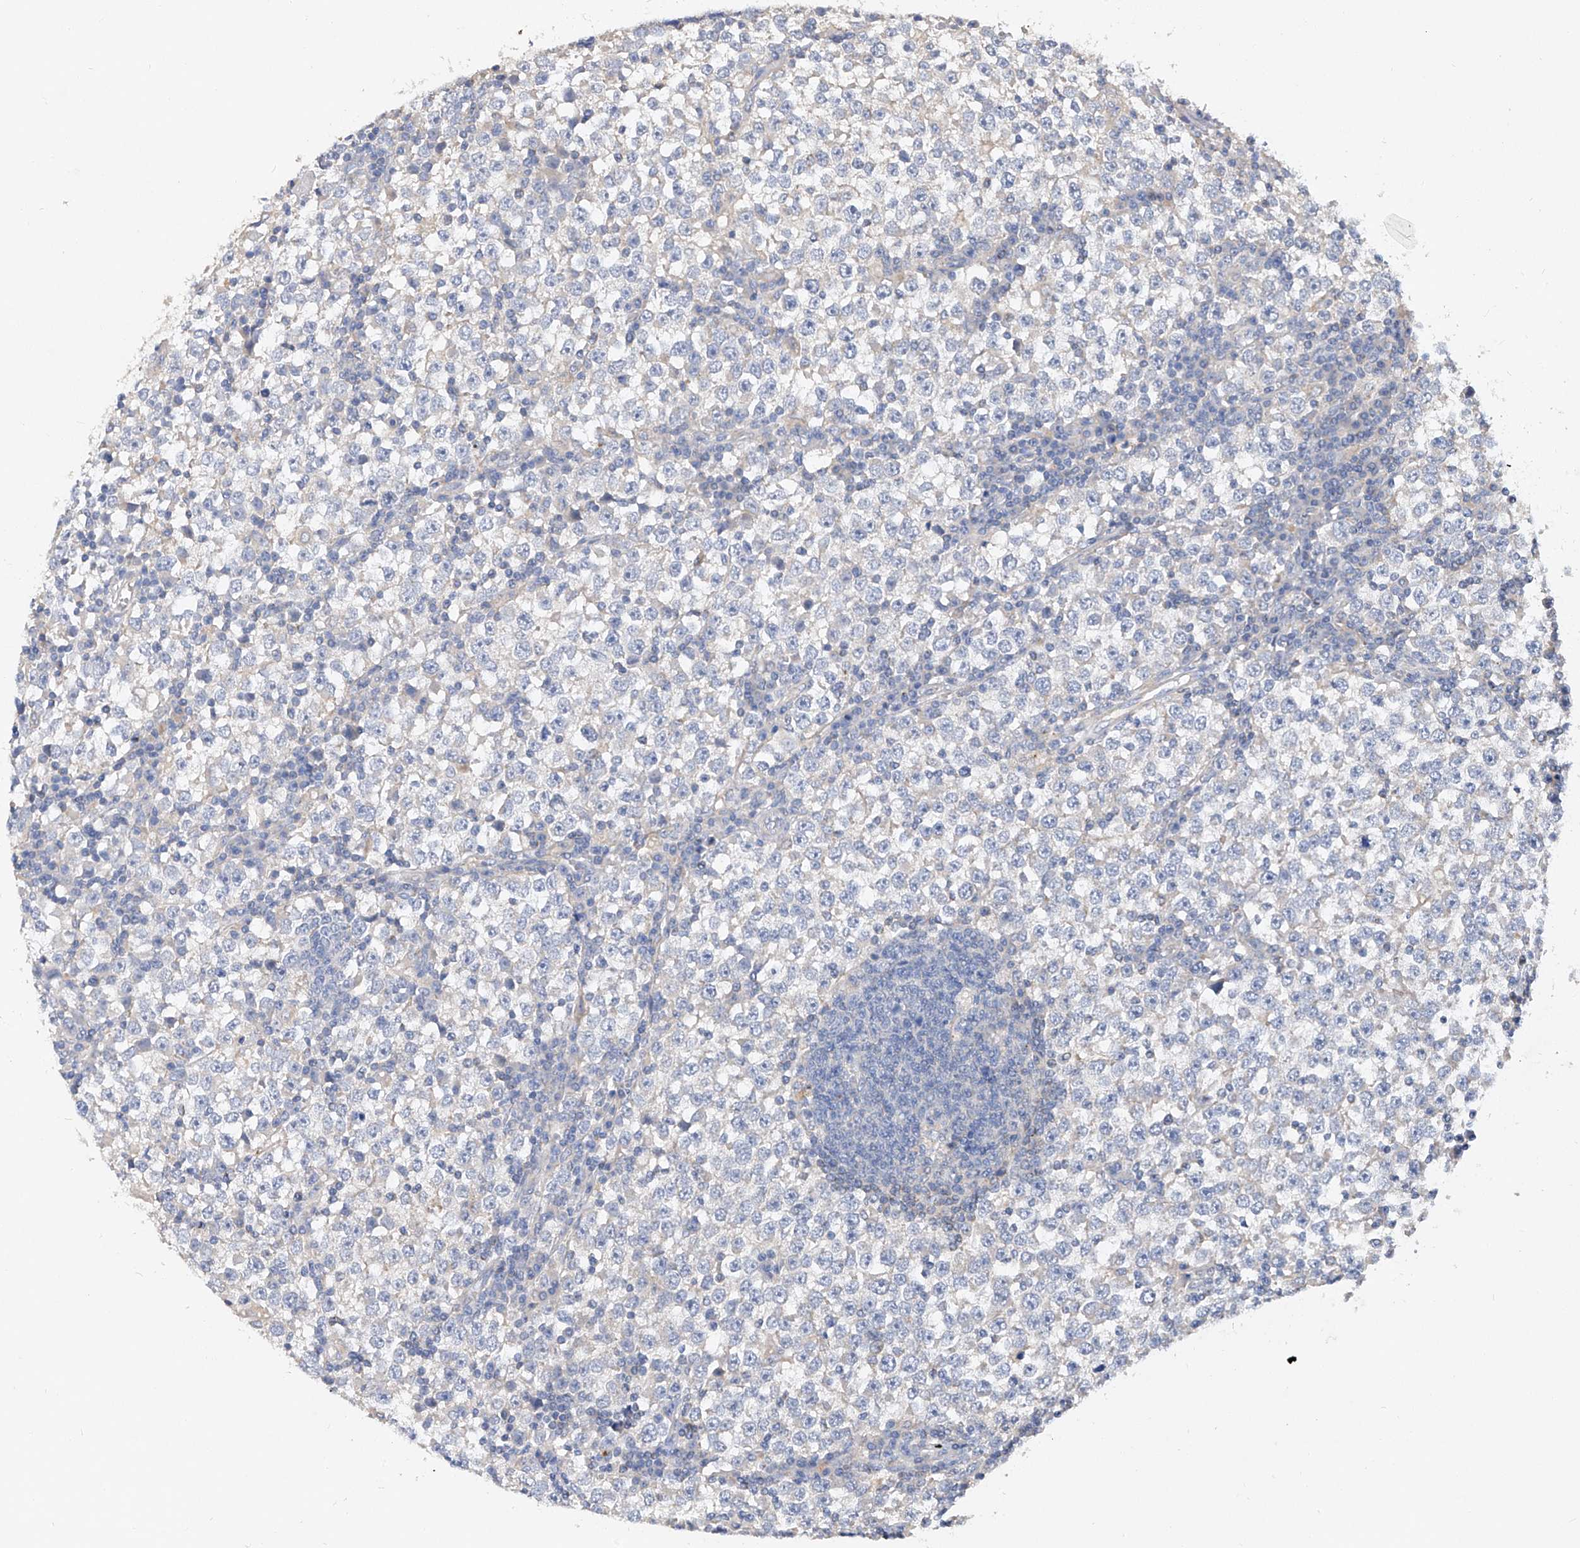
{"staining": {"intensity": "negative", "quantity": "none", "location": "none"}, "tissue": "testis cancer", "cell_type": "Tumor cells", "image_type": "cancer", "snomed": [{"axis": "morphology", "description": "Seminoma, NOS"}, {"axis": "topography", "description": "Testis"}], "caption": "Immunohistochemical staining of human testis cancer demonstrates no significant expression in tumor cells.", "gene": "AMD1", "patient": {"sex": "male", "age": 65}}